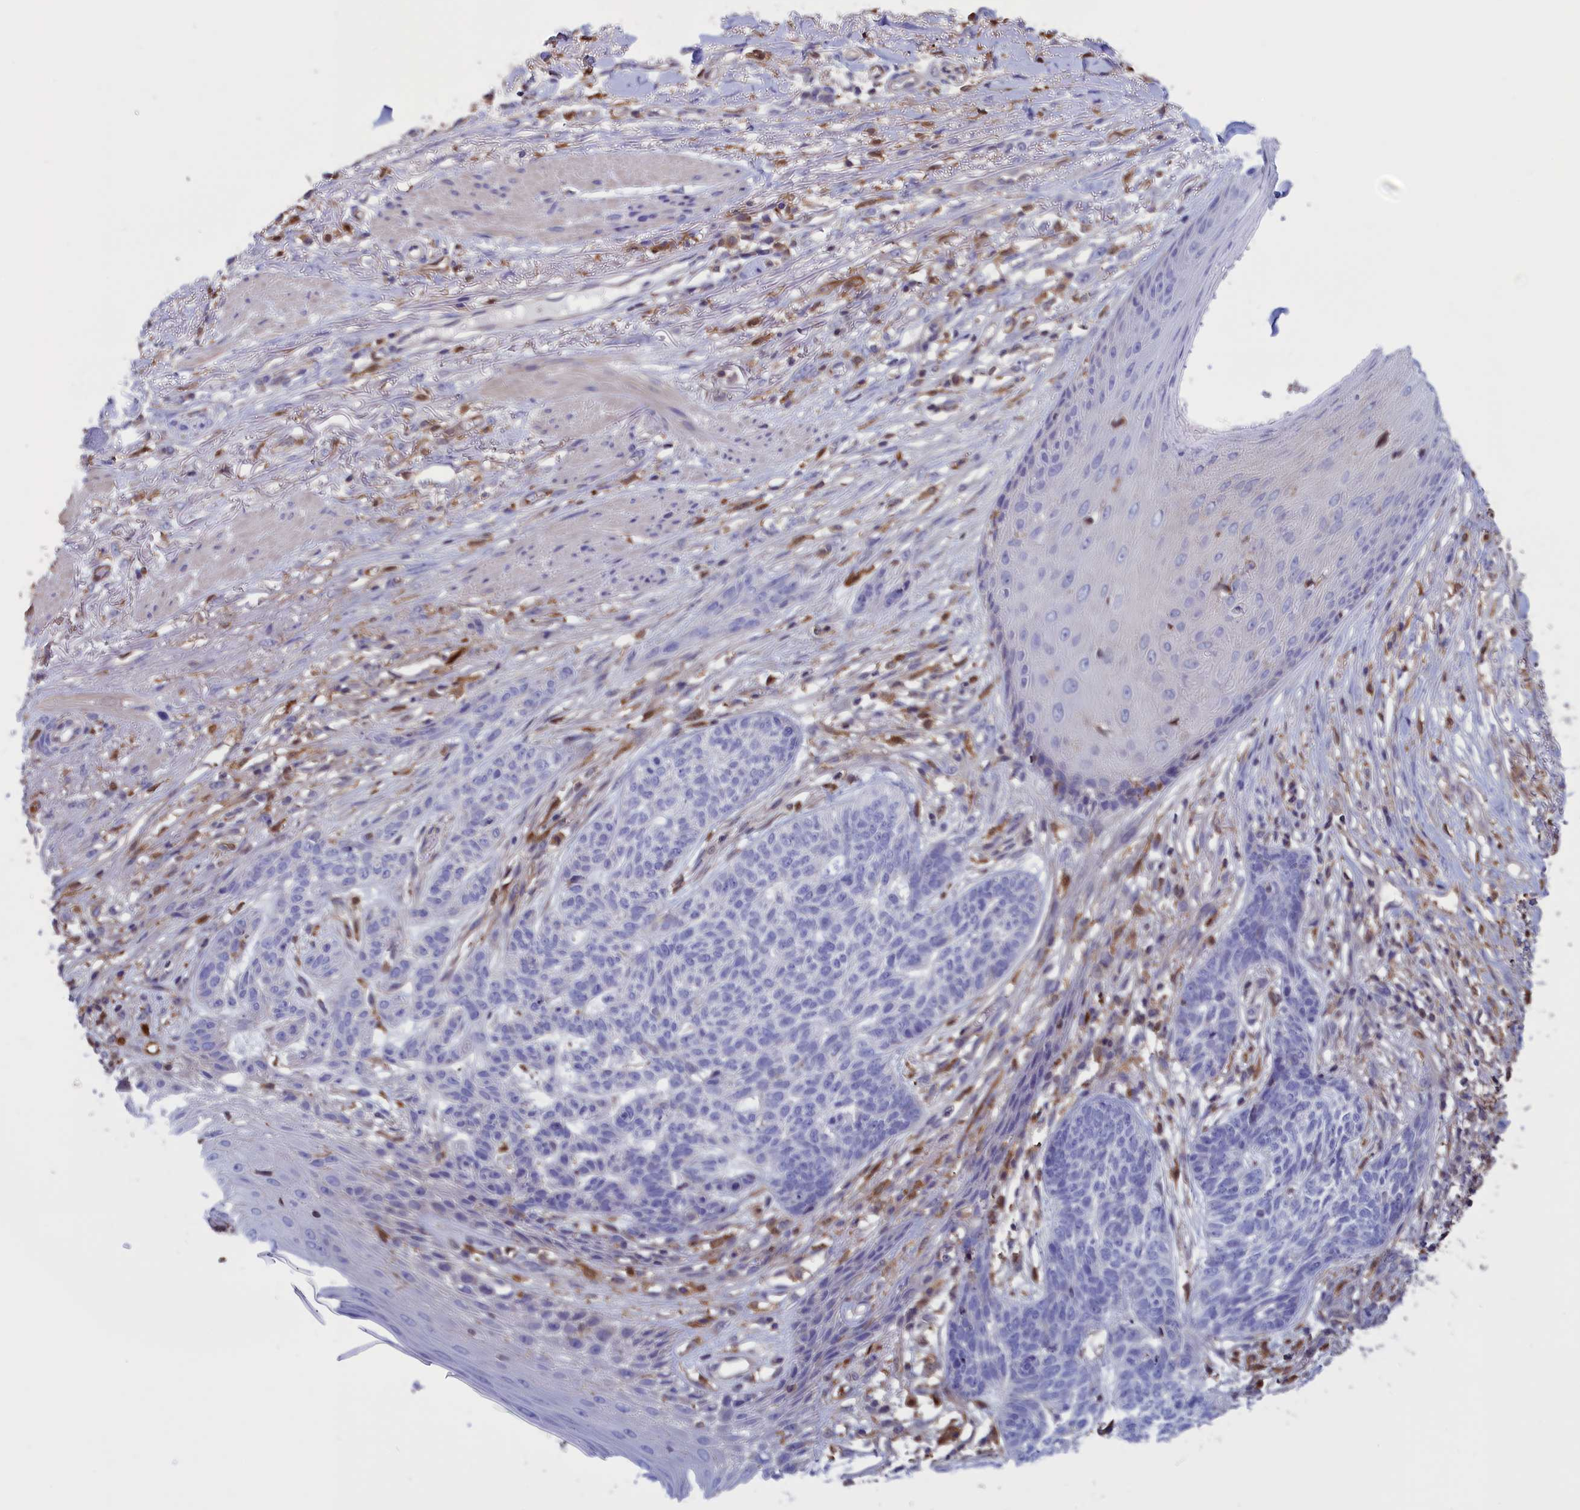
{"staining": {"intensity": "negative", "quantity": "none", "location": "none"}, "tissue": "skin cancer", "cell_type": "Tumor cells", "image_type": "cancer", "snomed": [{"axis": "morphology", "description": "Normal tissue, NOS"}, {"axis": "morphology", "description": "Basal cell carcinoma"}, {"axis": "topography", "description": "Skin"}], "caption": "A high-resolution image shows IHC staining of basal cell carcinoma (skin), which reveals no significant expression in tumor cells.", "gene": "ARHGAP18", "patient": {"sex": "male", "age": 64}}